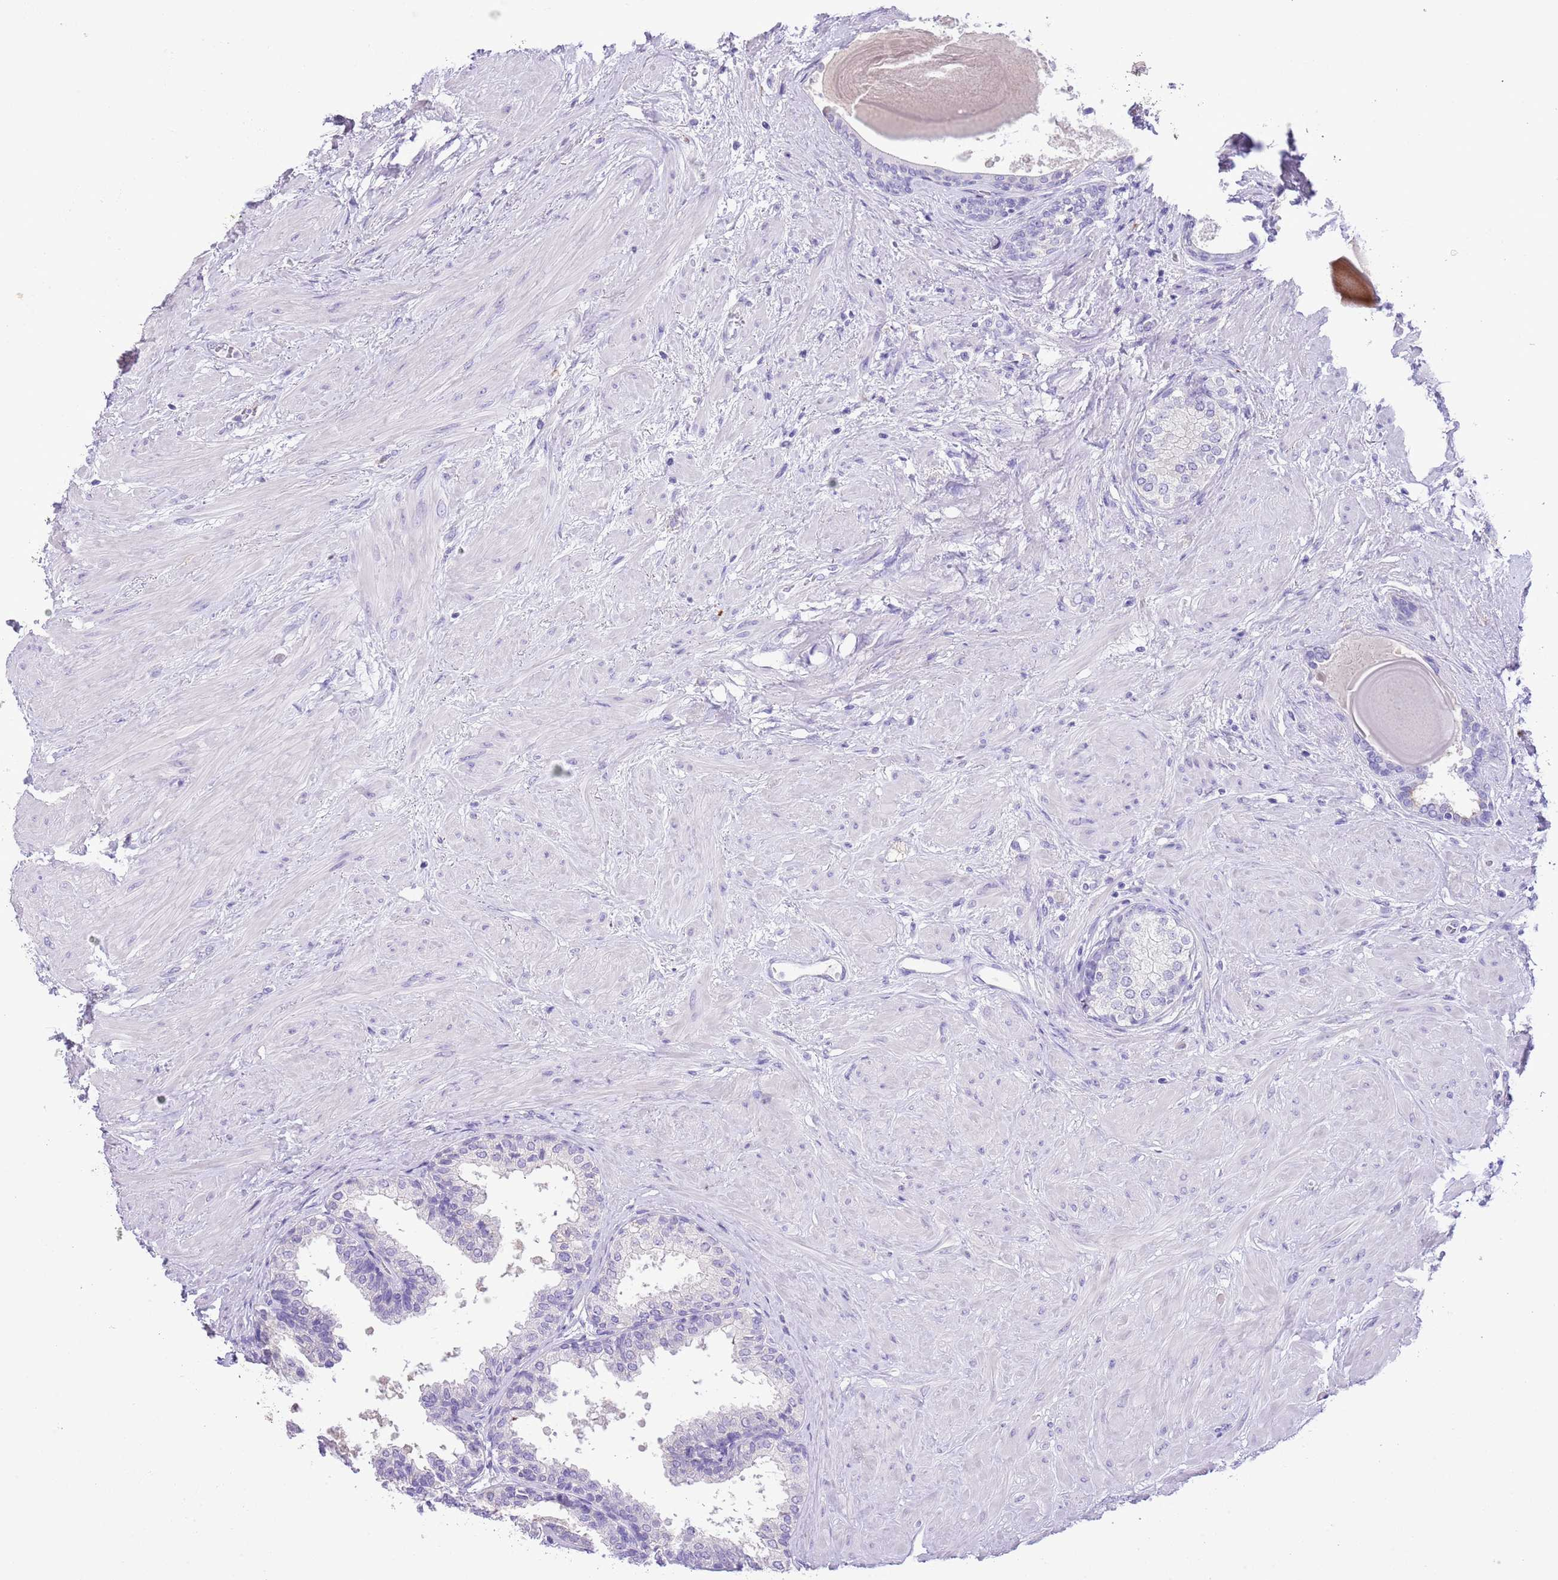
{"staining": {"intensity": "negative", "quantity": "none", "location": "none"}, "tissue": "prostate", "cell_type": "Glandular cells", "image_type": "normal", "snomed": [{"axis": "morphology", "description": "Normal tissue, NOS"}, {"axis": "topography", "description": "Prostate"}], "caption": "An immunohistochemistry (IHC) micrograph of normal prostate is shown. There is no staining in glandular cells of prostate.", "gene": "CLEC2A", "patient": {"sex": "male", "age": 48}}